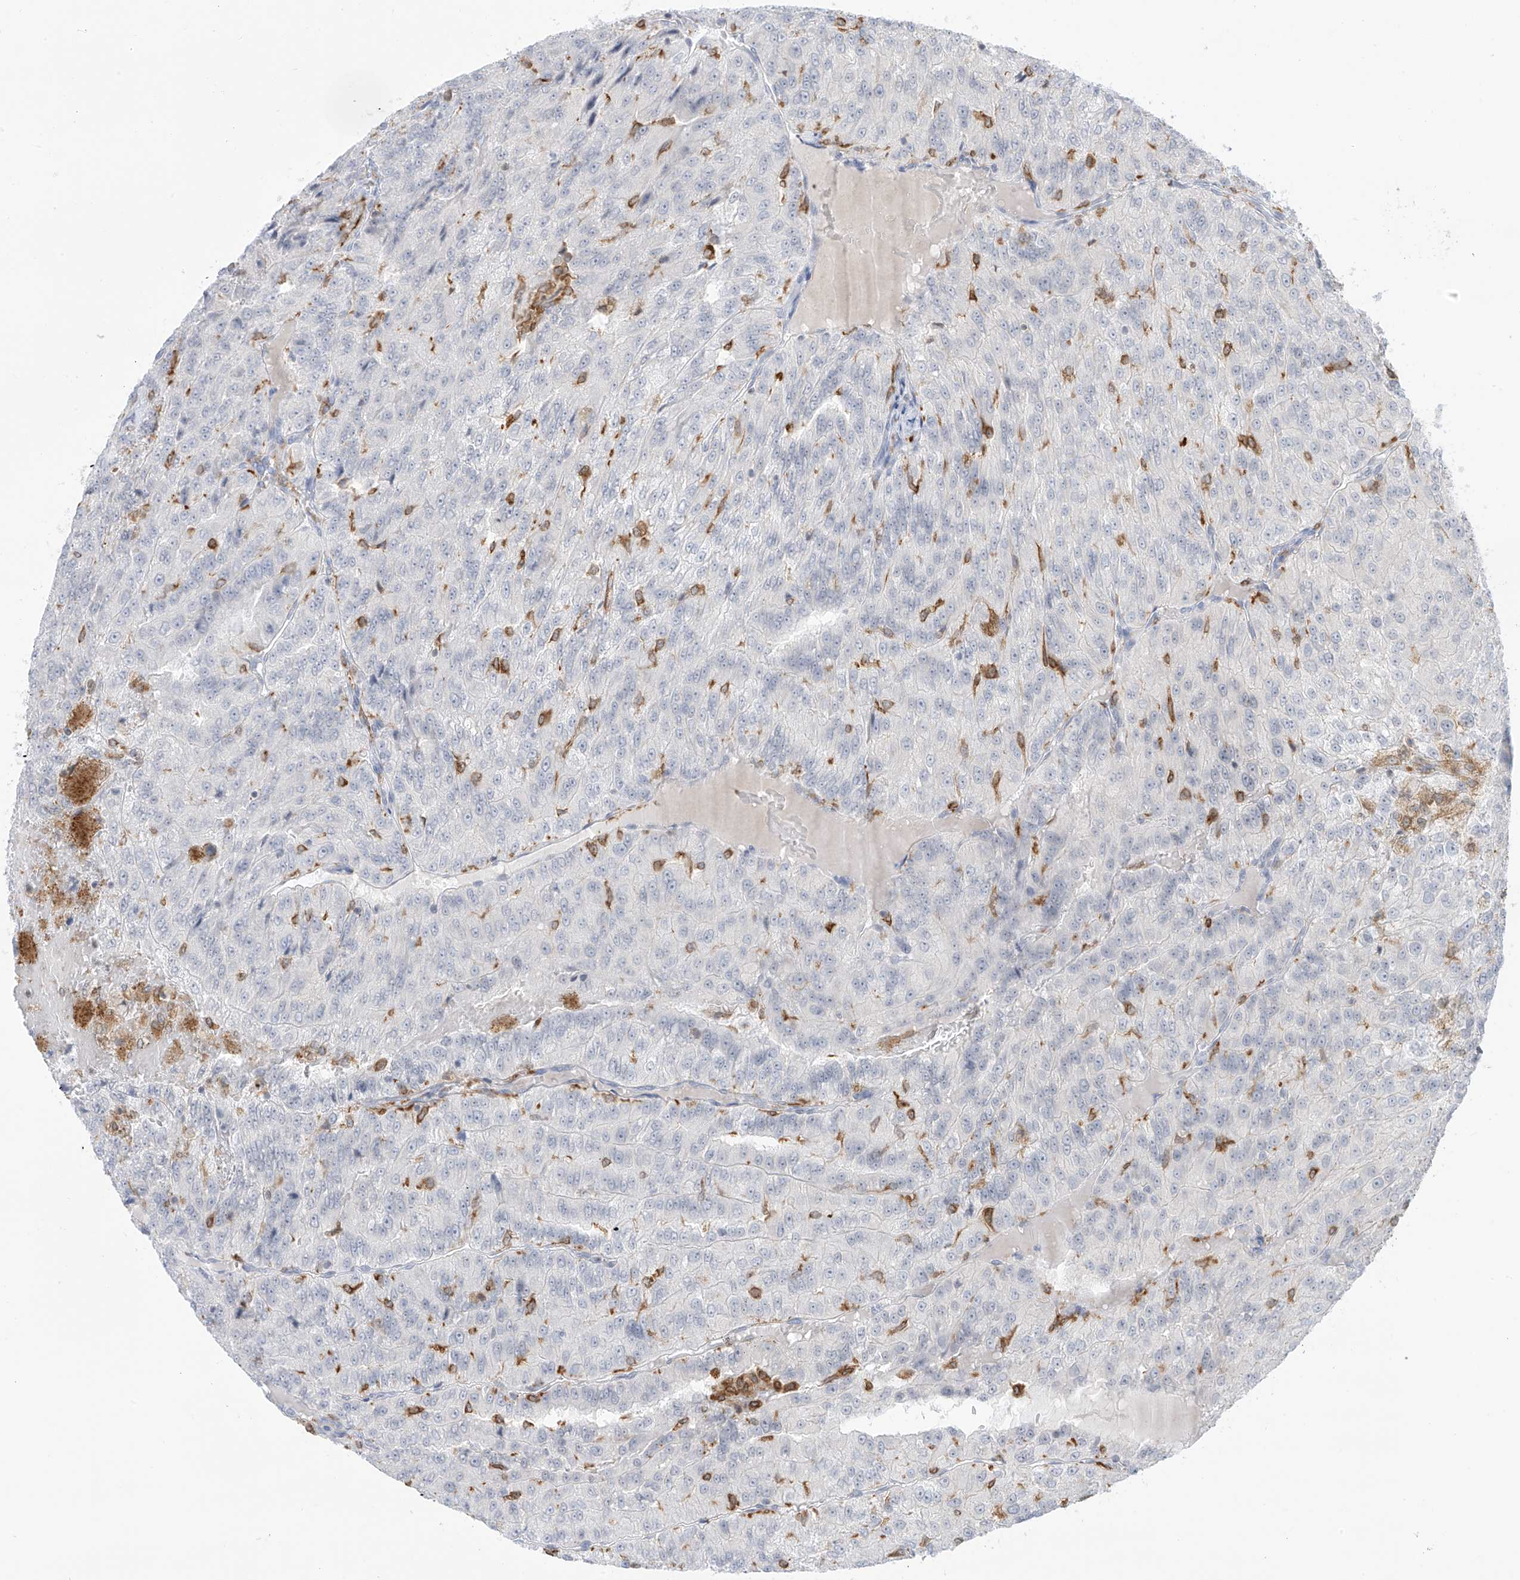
{"staining": {"intensity": "negative", "quantity": "none", "location": "none"}, "tissue": "renal cancer", "cell_type": "Tumor cells", "image_type": "cancer", "snomed": [{"axis": "morphology", "description": "Adenocarcinoma, NOS"}, {"axis": "topography", "description": "Kidney"}], "caption": "DAB (3,3'-diaminobenzidine) immunohistochemical staining of adenocarcinoma (renal) displays no significant staining in tumor cells.", "gene": "TBXAS1", "patient": {"sex": "female", "age": 63}}